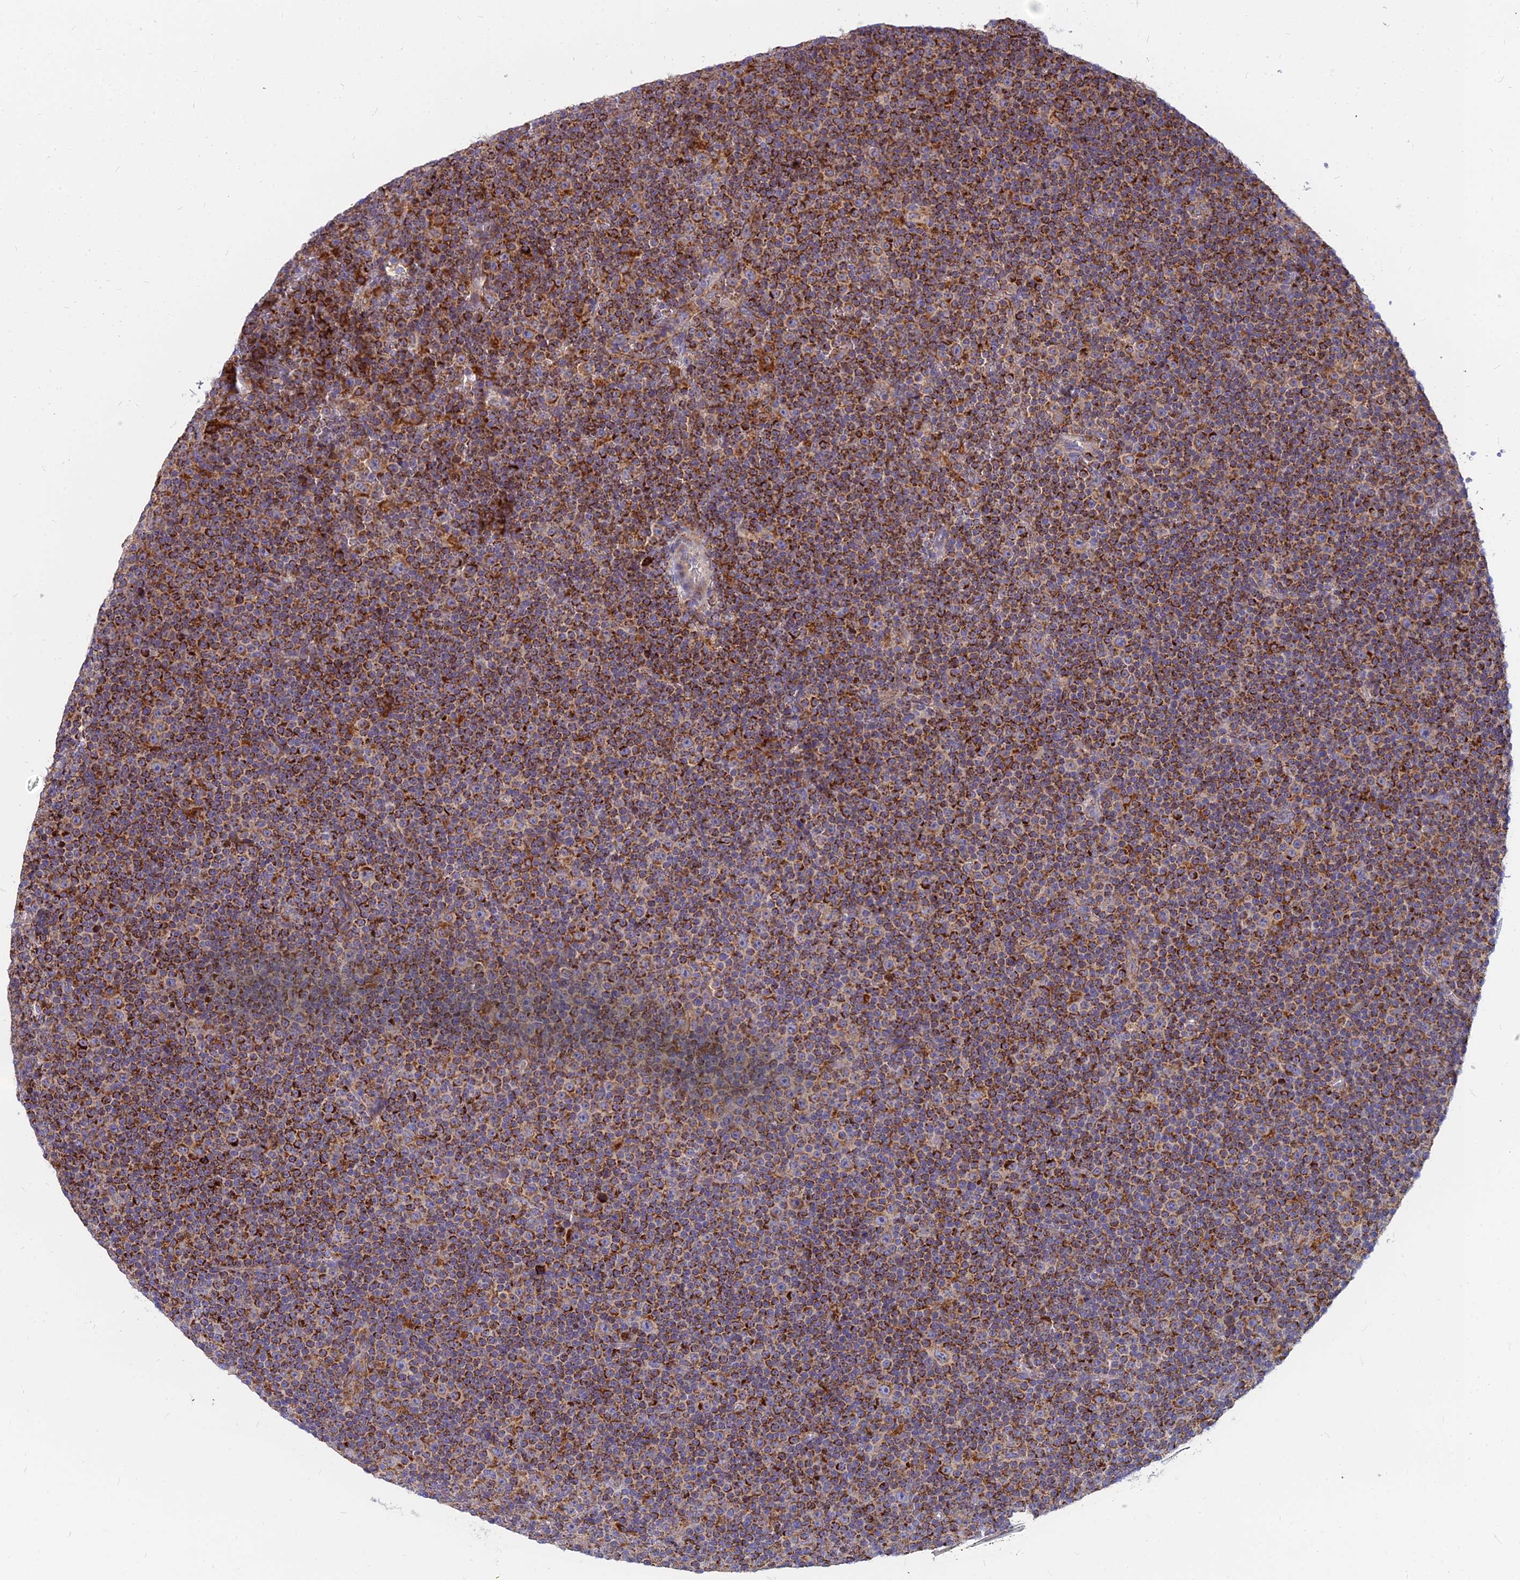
{"staining": {"intensity": "moderate", "quantity": ">75%", "location": "cytoplasmic/membranous"}, "tissue": "lymphoma", "cell_type": "Tumor cells", "image_type": "cancer", "snomed": [{"axis": "morphology", "description": "Malignant lymphoma, non-Hodgkin's type, Low grade"}, {"axis": "topography", "description": "Lymph node"}], "caption": "Lymphoma tissue displays moderate cytoplasmic/membranous expression in approximately >75% of tumor cells, visualized by immunohistochemistry.", "gene": "CCT6B", "patient": {"sex": "female", "age": 67}}